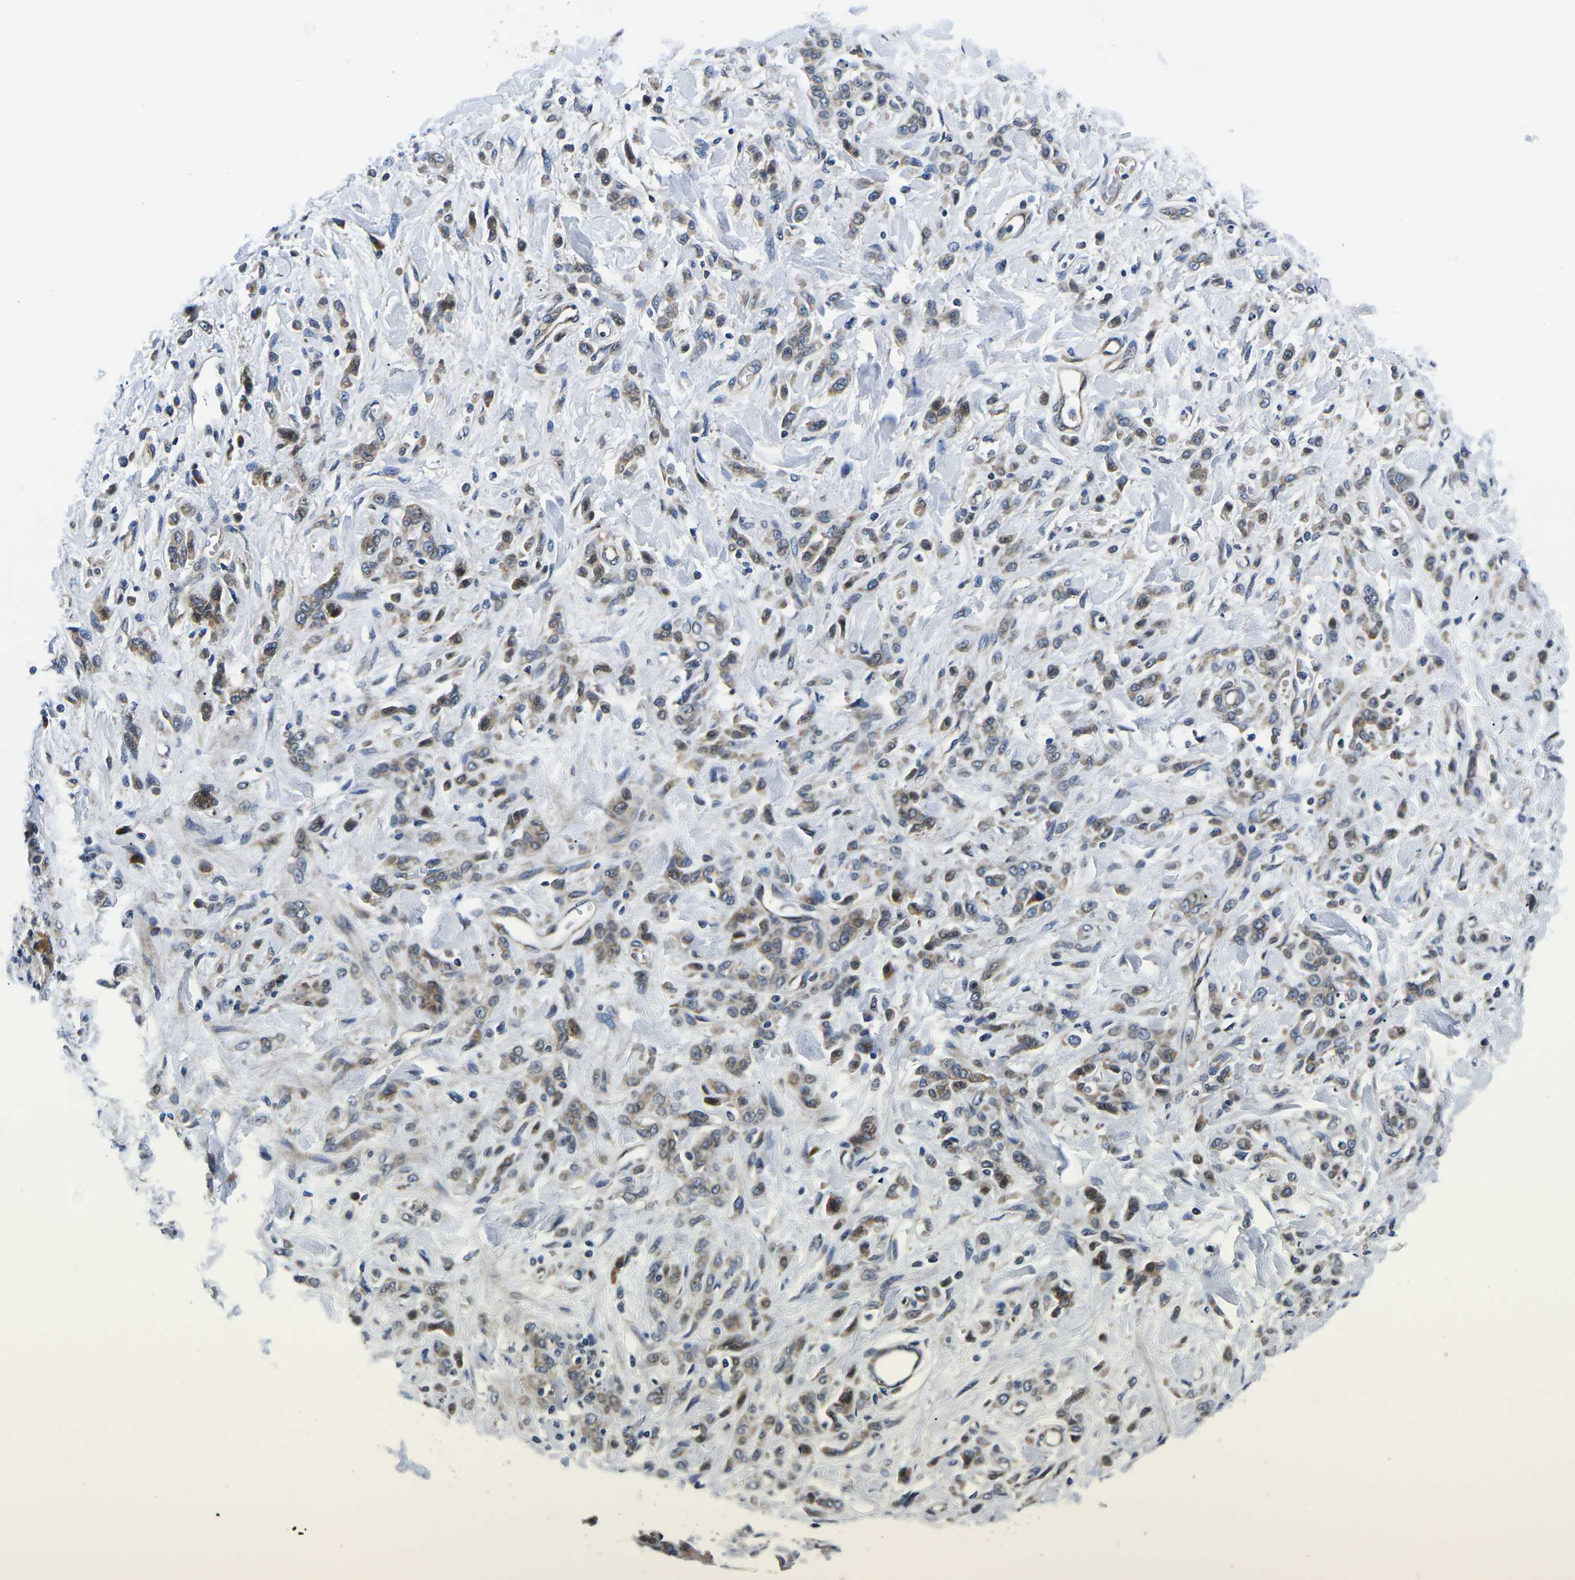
{"staining": {"intensity": "moderate", "quantity": ">75%", "location": "cytoplasmic/membranous"}, "tissue": "stomach cancer", "cell_type": "Tumor cells", "image_type": "cancer", "snomed": [{"axis": "morphology", "description": "Normal tissue, NOS"}, {"axis": "morphology", "description": "Adenocarcinoma, NOS"}, {"axis": "topography", "description": "Stomach"}], "caption": "Protein expression analysis of human stomach adenocarcinoma reveals moderate cytoplasmic/membranous positivity in about >75% of tumor cells. The protein is shown in brown color, while the nuclei are stained blue.", "gene": "EIF4E", "patient": {"sex": "male", "age": 82}}